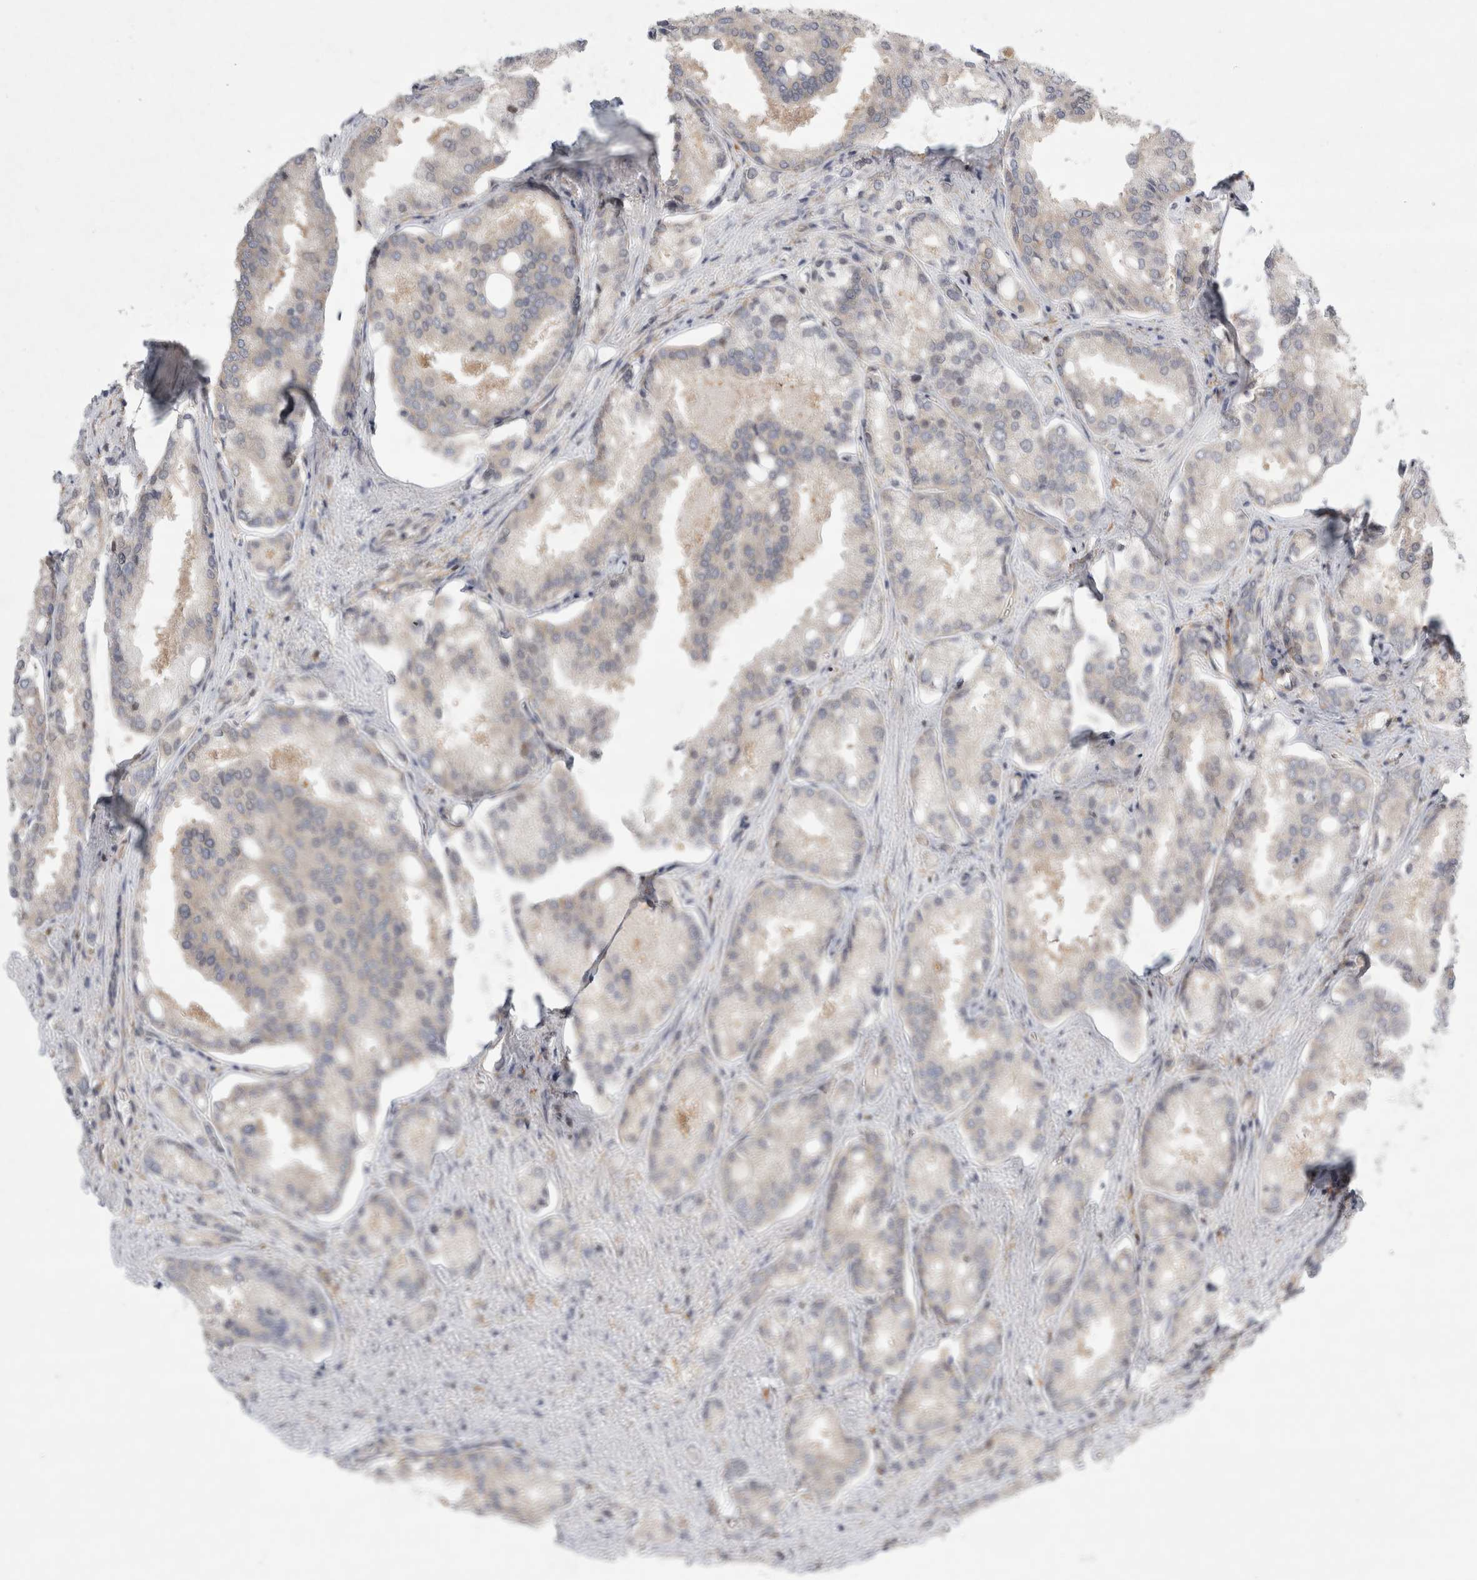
{"staining": {"intensity": "weak", "quantity": "25%-75%", "location": "cytoplasmic/membranous"}, "tissue": "prostate cancer", "cell_type": "Tumor cells", "image_type": "cancer", "snomed": [{"axis": "morphology", "description": "Adenocarcinoma, High grade"}, {"axis": "topography", "description": "Prostate"}], "caption": "IHC image of neoplastic tissue: human prostate cancer stained using IHC shows low levels of weak protein expression localized specifically in the cytoplasmic/membranous of tumor cells, appearing as a cytoplasmic/membranous brown color.", "gene": "CDCA7L", "patient": {"sex": "male", "age": 50}}